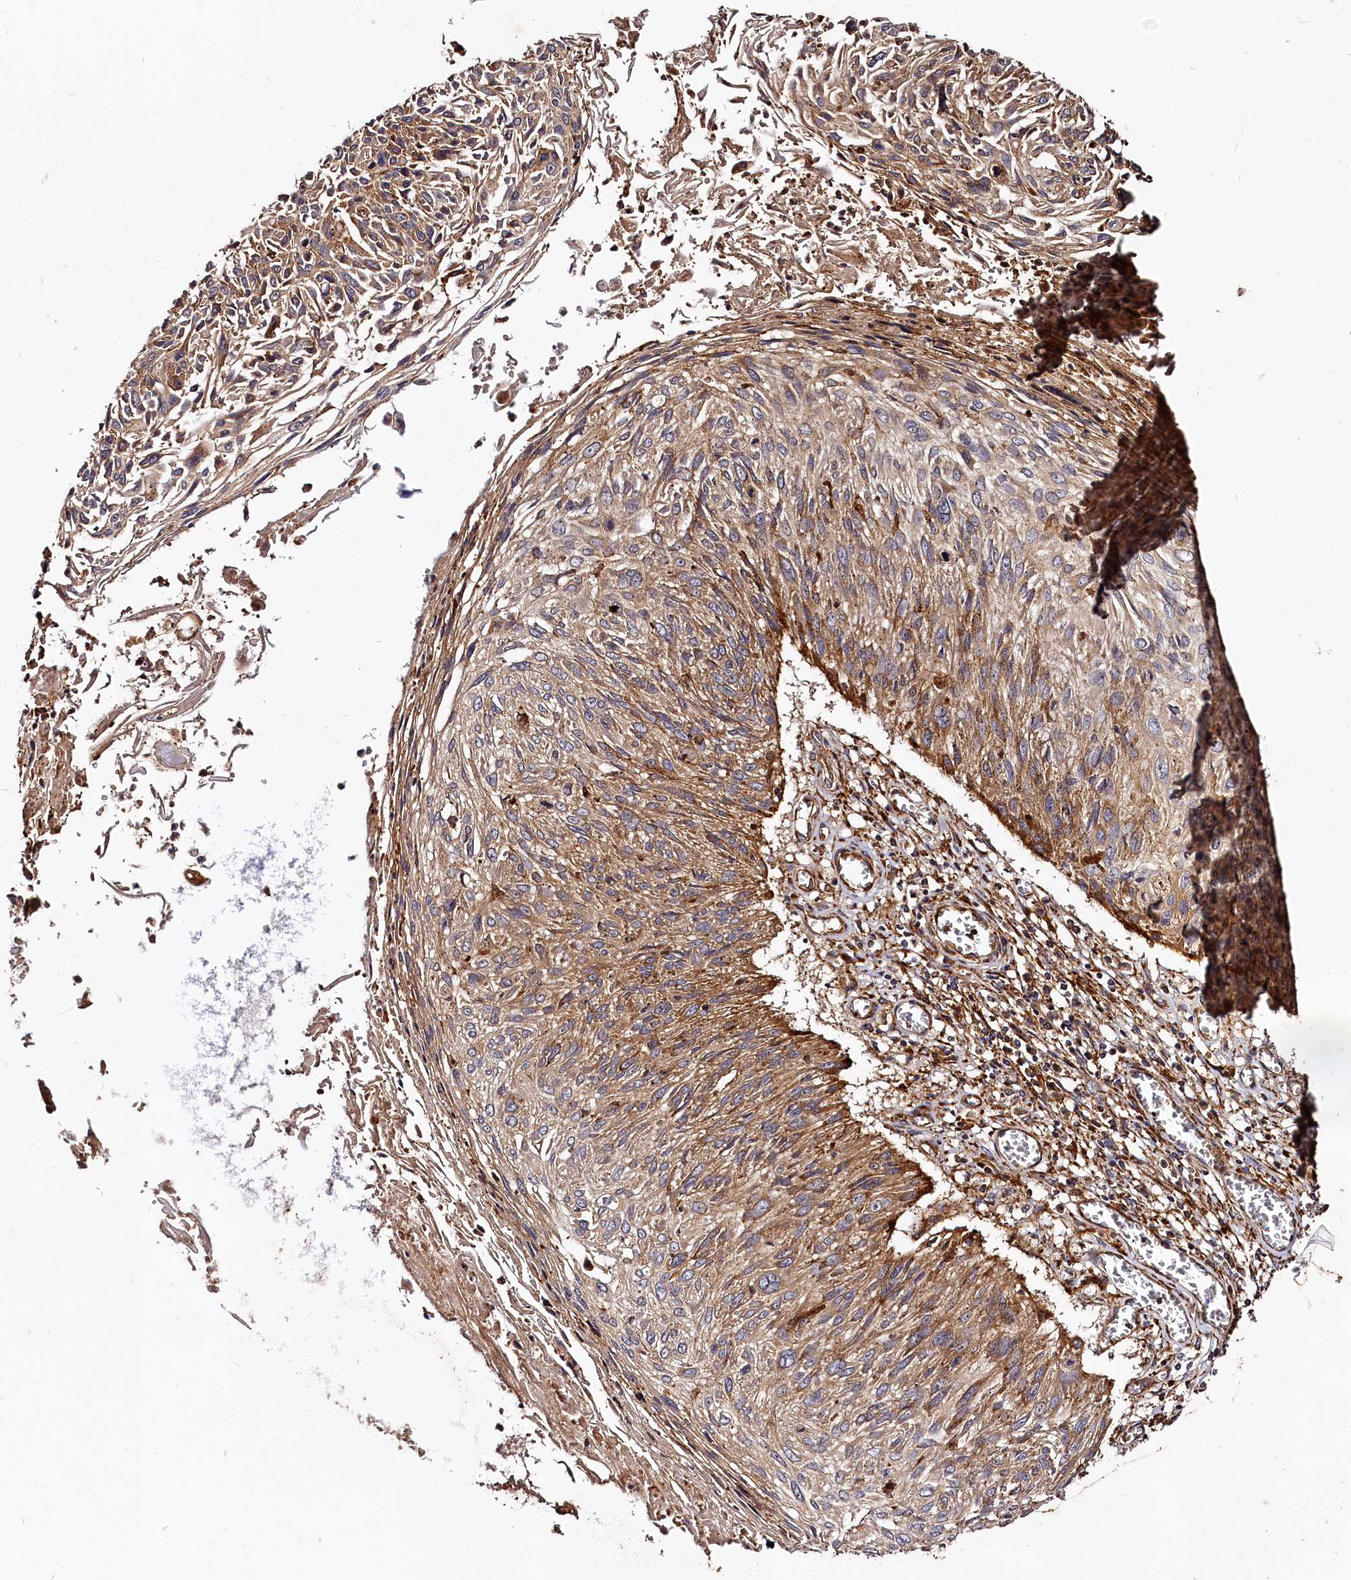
{"staining": {"intensity": "moderate", "quantity": ">75%", "location": "cytoplasmic/membranous"}, "tissue": "cervical cancer", "cell_type": "Tumor cells", "image_type": "cancer", "snomed": [{"axis": "morphology", "description": "Squamous cell carcinoma, NOS"}, {"axis": "topography", "description": "Cervix"}], "caption": "Immunohistochemistry histopathology image of neoplastic tissue: human cervical squamous cell carcinoma stained using immunohistochemistry (IHC) displays medium levels of moderate protein expression localized specifically in the cytoplasmic/membranous of tumor cells, appearing as a cytoplasmic/membranous brown color.", "gene": "WDR73", "patient": {"sex": "female", "age": 51}}